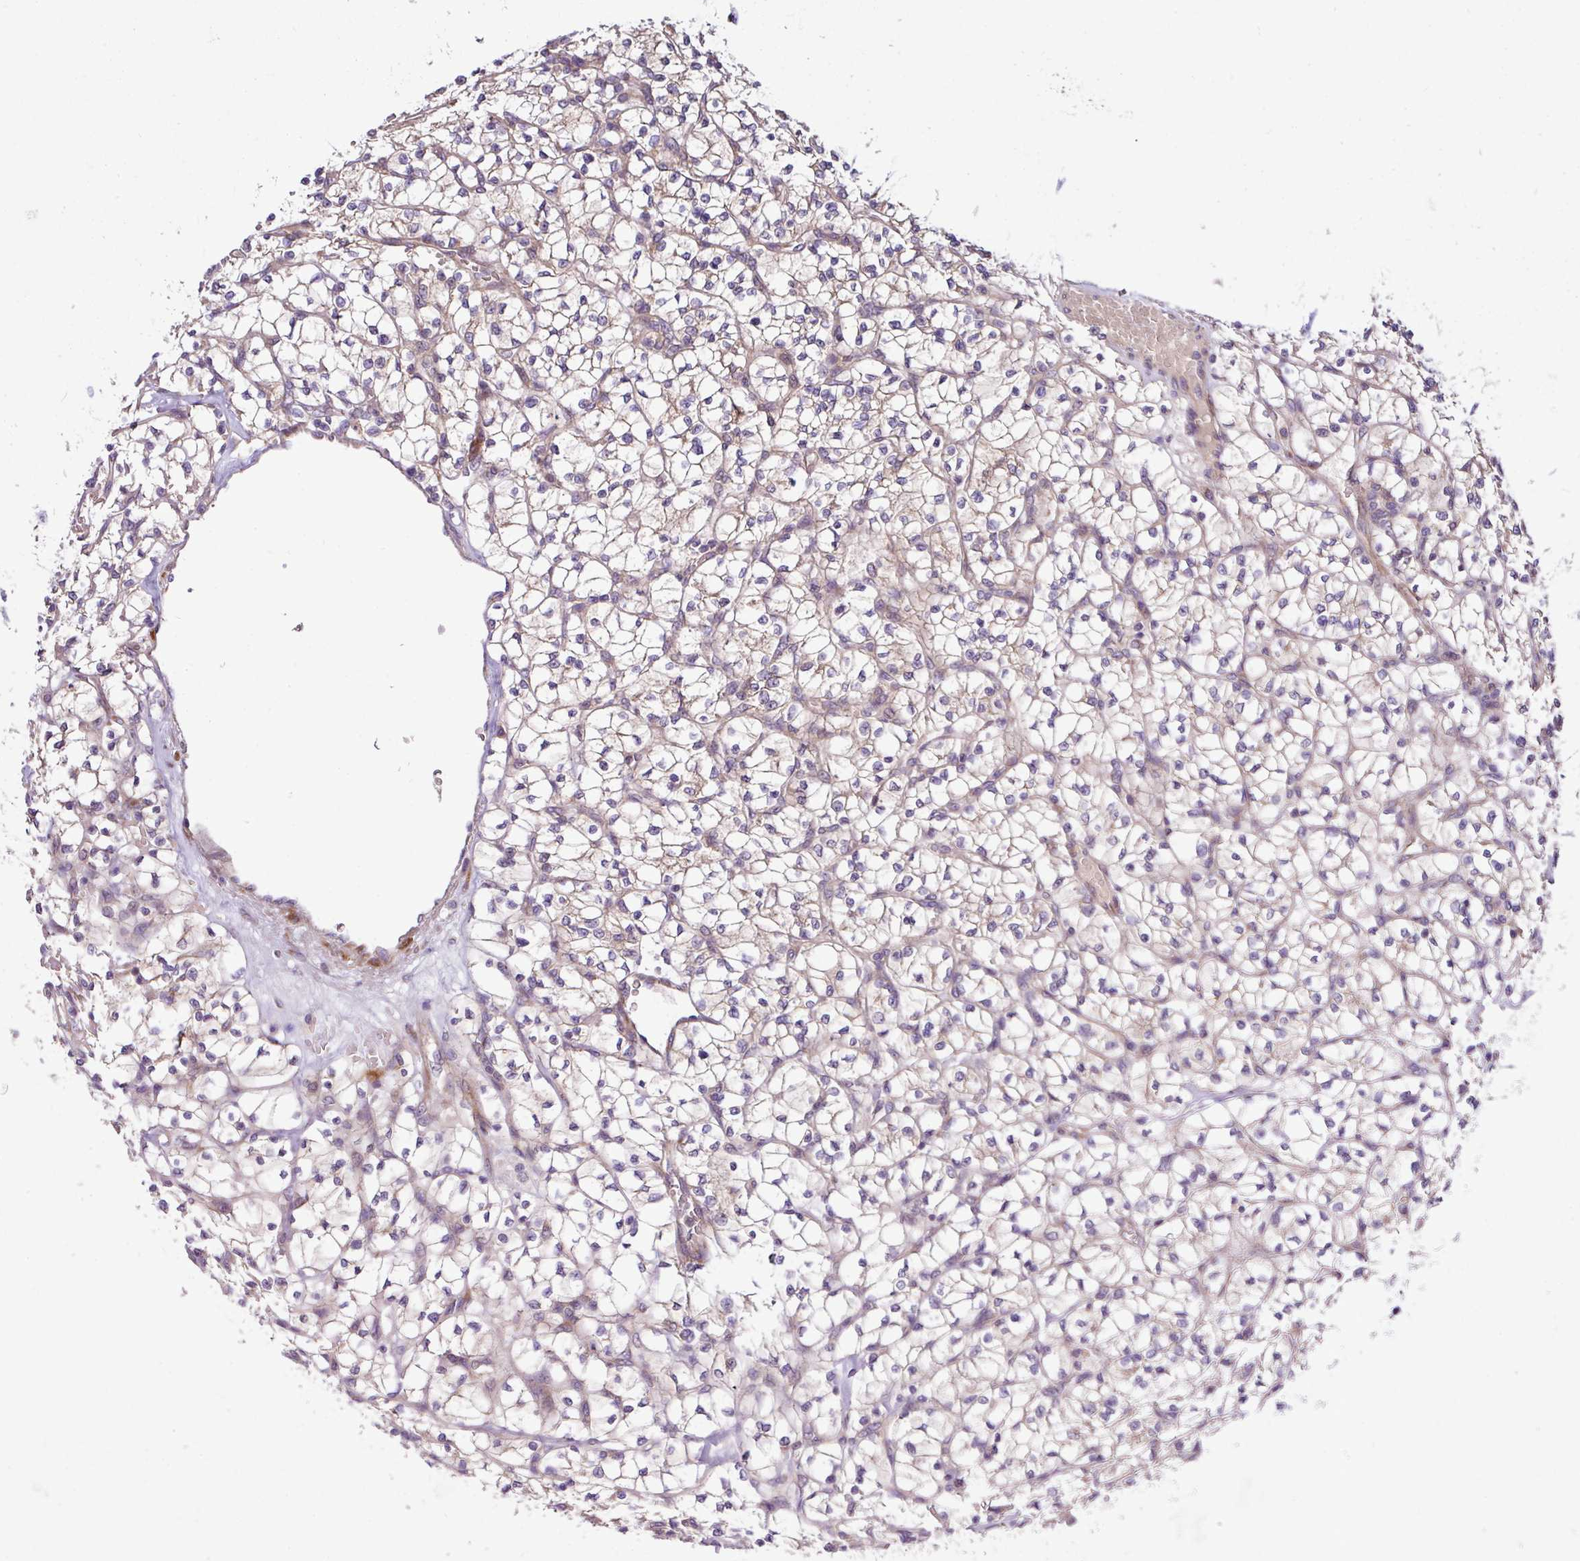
{"staining": {"intensity": "weak", "quantity": "<25%", "location": "cytoplasmic/membranous"}, "tissue": "renal cancer", "cell_type": "Tumor cells", "image_type": "cancer", "snomed": [{"axis": "morphology", "description": "Adenocarcinoma, NOS"}, {"axis": "topography", "description": "Kidney"}], "caption": "Immunohistochemistry (IHC) image of renal cancer (adenocarcinoma) stained for a protein (brown), which shows no expression in tumor cells. (Brightfield microscopy of DAB immunohistochemistry at high magnification).", "gene": "TM2D2", "patient": {"sex": "female", "age": 64}}